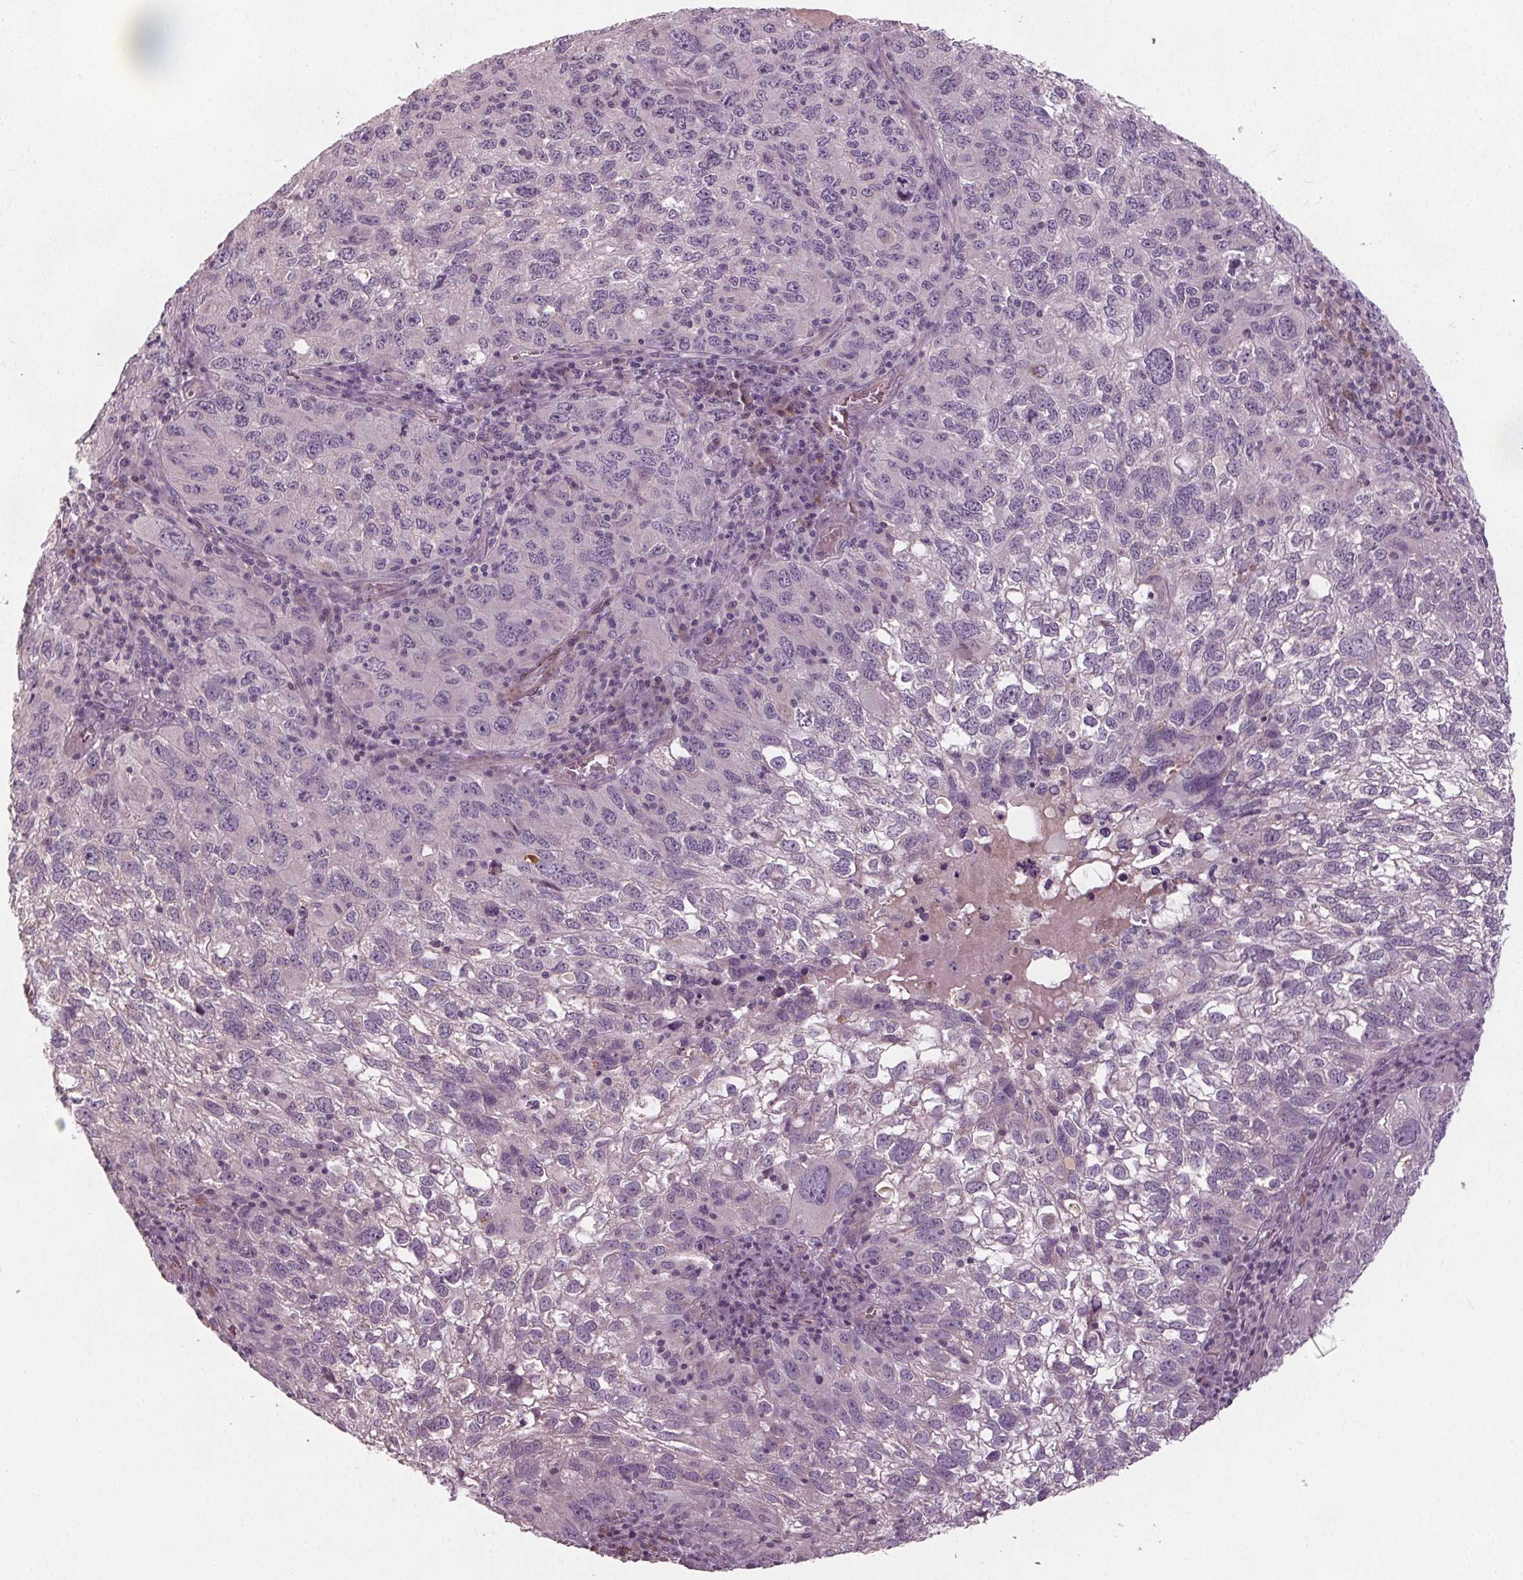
{"staining": {"intensity": "negative", "quantity": "none", "location": "none"}, "tissue": "cervical cancer", "cell_type": "Tumor cells", "image_type": "cancer", "snomed": [{"axis": "morphology", "description": "Squamous cell carcinoma, NOS"}, {"axis": "topography", "description": "Cervix"}], "caption": "Immunohistochemical staining of human squamous cell carcinoma (cervical) exhibits no significant staining in tumor cells. (Stains: DAB IHC with hematoxylin counter stain, Microscopy: brightfield microscopy at high magnification).", "gene": "PDGFD", "patient": {"sex": "female", "age": 55}}